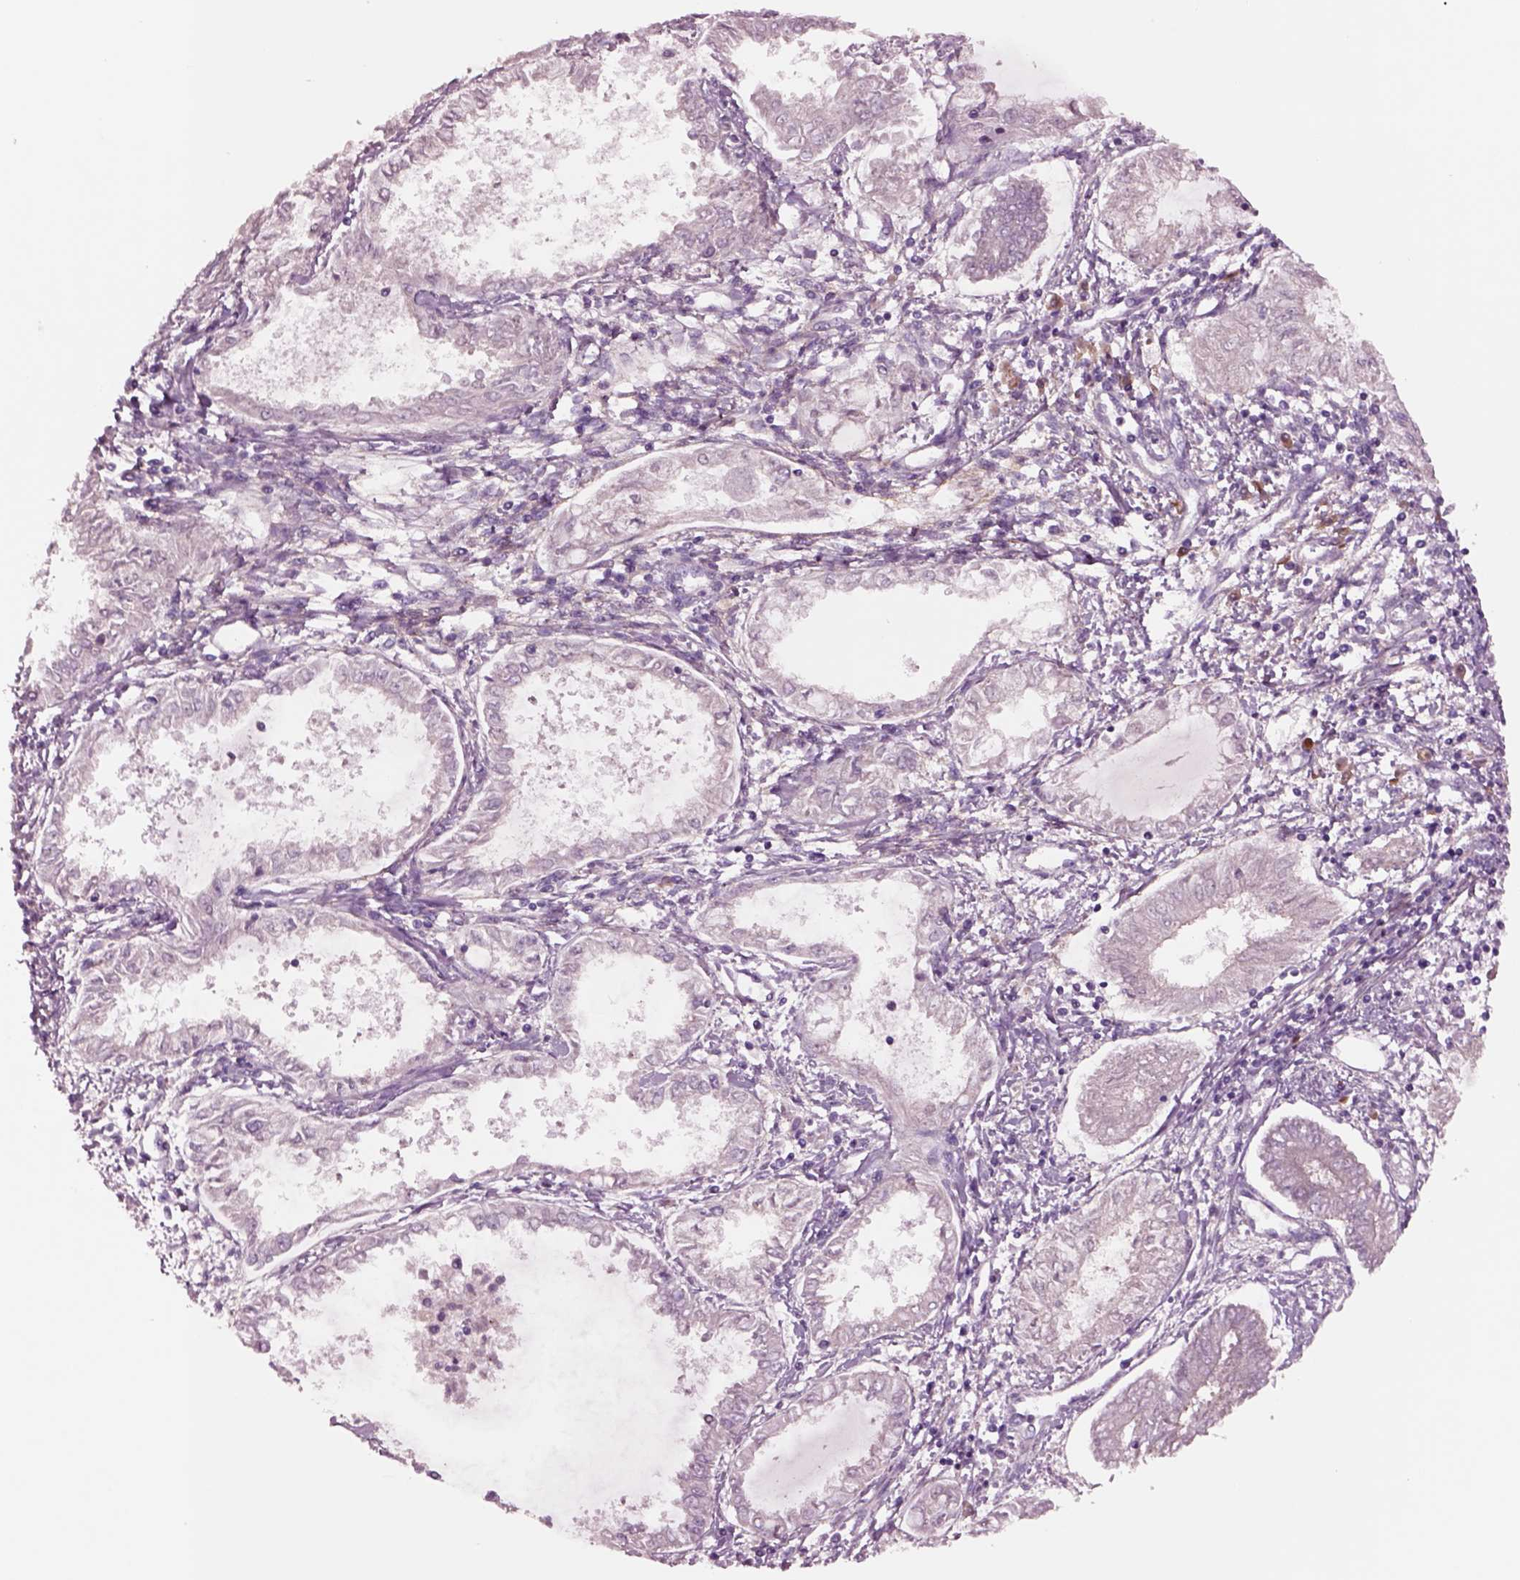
{"staining": {"intensity": "negative", "quantity": "none", "location": "none"}, "tissue": "endometrial cancer", "cell_type": "Tumor cells", "image_type": "cancer", "snomed": [{"axis": "morphology", "description": "Adenocarcinoma, NOS"}, {"axis": "topography", "description": "Endometrium"}], "caption": "High magnification brightfield microscopy of endometrial adenocarcinoma stained with DAB (brown) and counterstained with hematoxylin (blue): tumor cells show no significant positivity. (Stains: DAB immunohistochemistry with hematoxylin counter stain, Microscopy: brightfield microscopy at high magnification).", "gene": "SEC23A", "patient": {"sex": "female", "age": 68}}